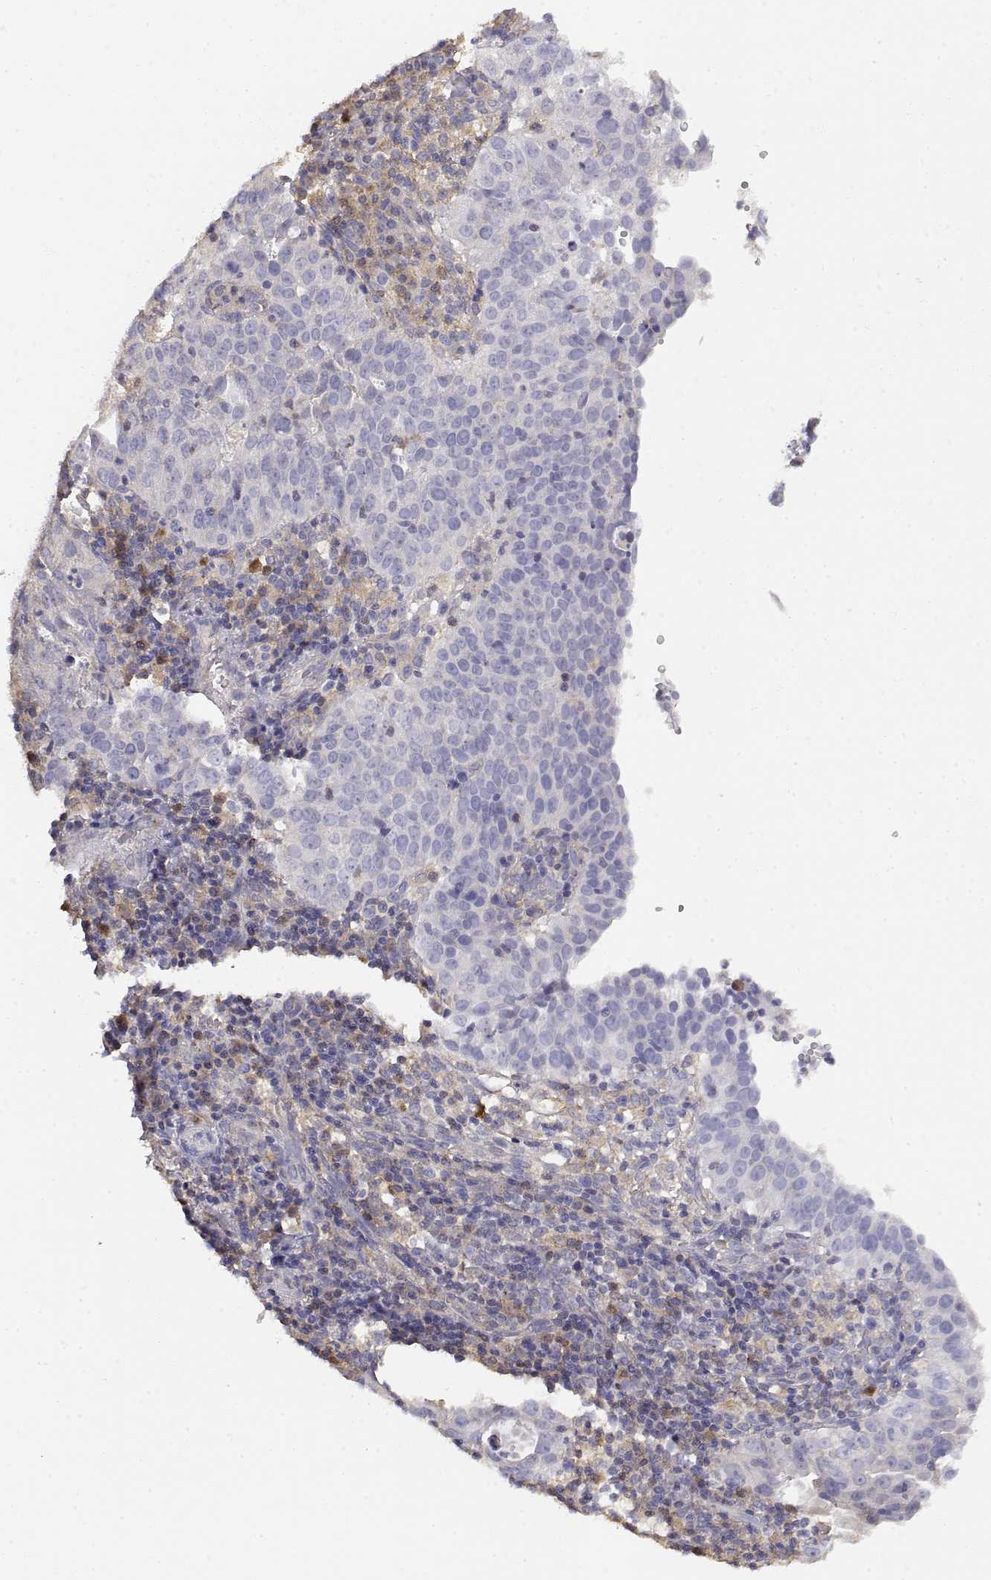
{"staining": {"intensity": "negative", "quantity": "none", "location": "none"}, "tissue": "cervical cancer", "cell_type": "Tumor cells", "image_type": "cancer", "snomed": [{"axis": "morphology", "description": "Squamous cell carcinoma, NOS"}, {"axis": "topography", "description": "Cervix"}], "caption": "Cervical cancer was stained to show a protein in brown. There is no significant staining in tumor cells. The staining is performed using DAB (3,3'-diaminobenzidine) brown chromogen with nuclei counter-stained in using hematoxylin.", "gene": "ADA", "patient": {"sex": "female", "age": 39}}